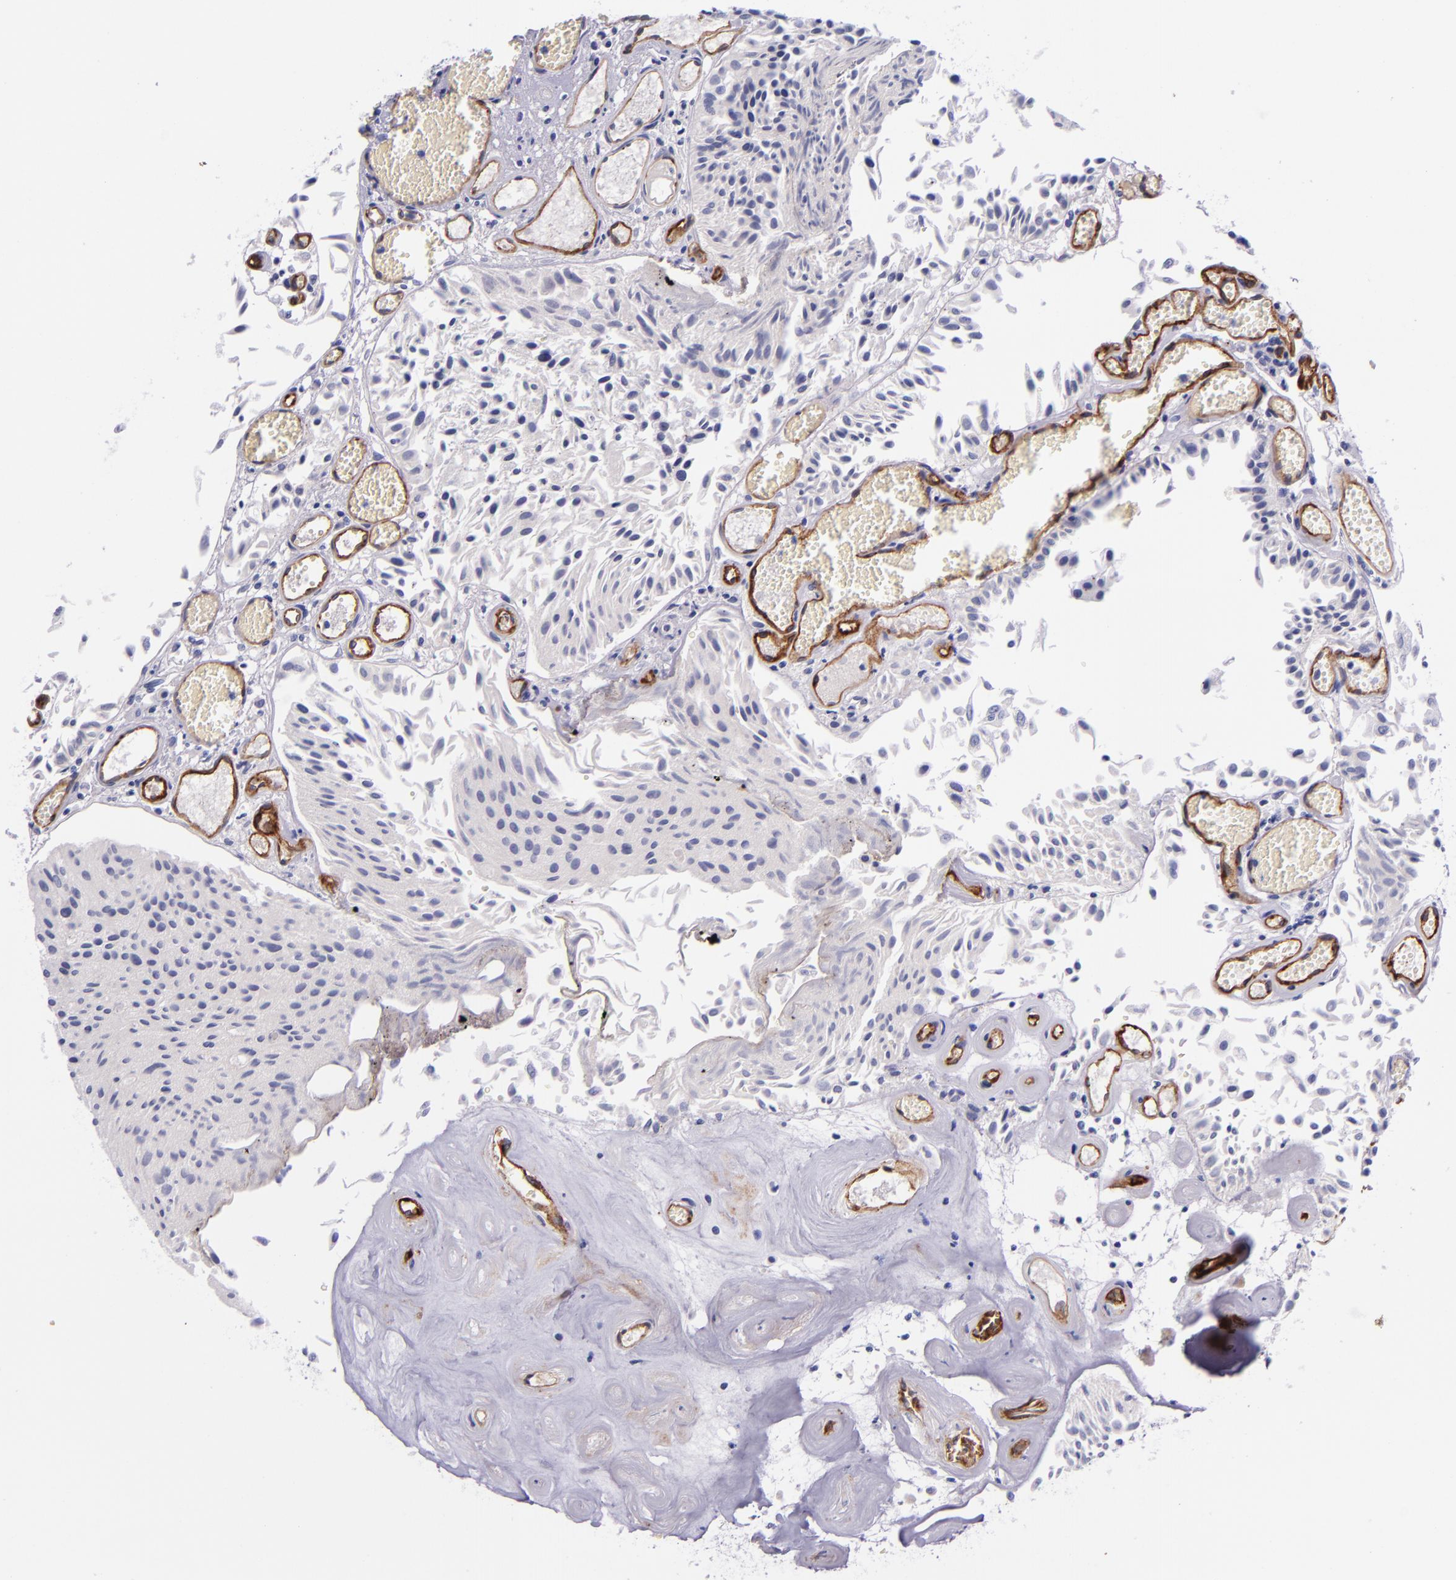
{"staining": {"intensity": "negative", "quantity": "none", "location": "none"}, "tissue": "urothelial cancer", "cell_type": "Tumor cells", "image_type": "cancer", "snomed": [{"axis": "morphology", "description": "Urothelial carcinoma, Low grade"}, {"axis": "topography", "description": "Urinary bladder"}], "caption": "A histopathology image of human low-grade urothelial carcinoma is negative for staining in tumor cells.", "gene": "NOS3", "patient": {"sex": "male", "age": 86}}